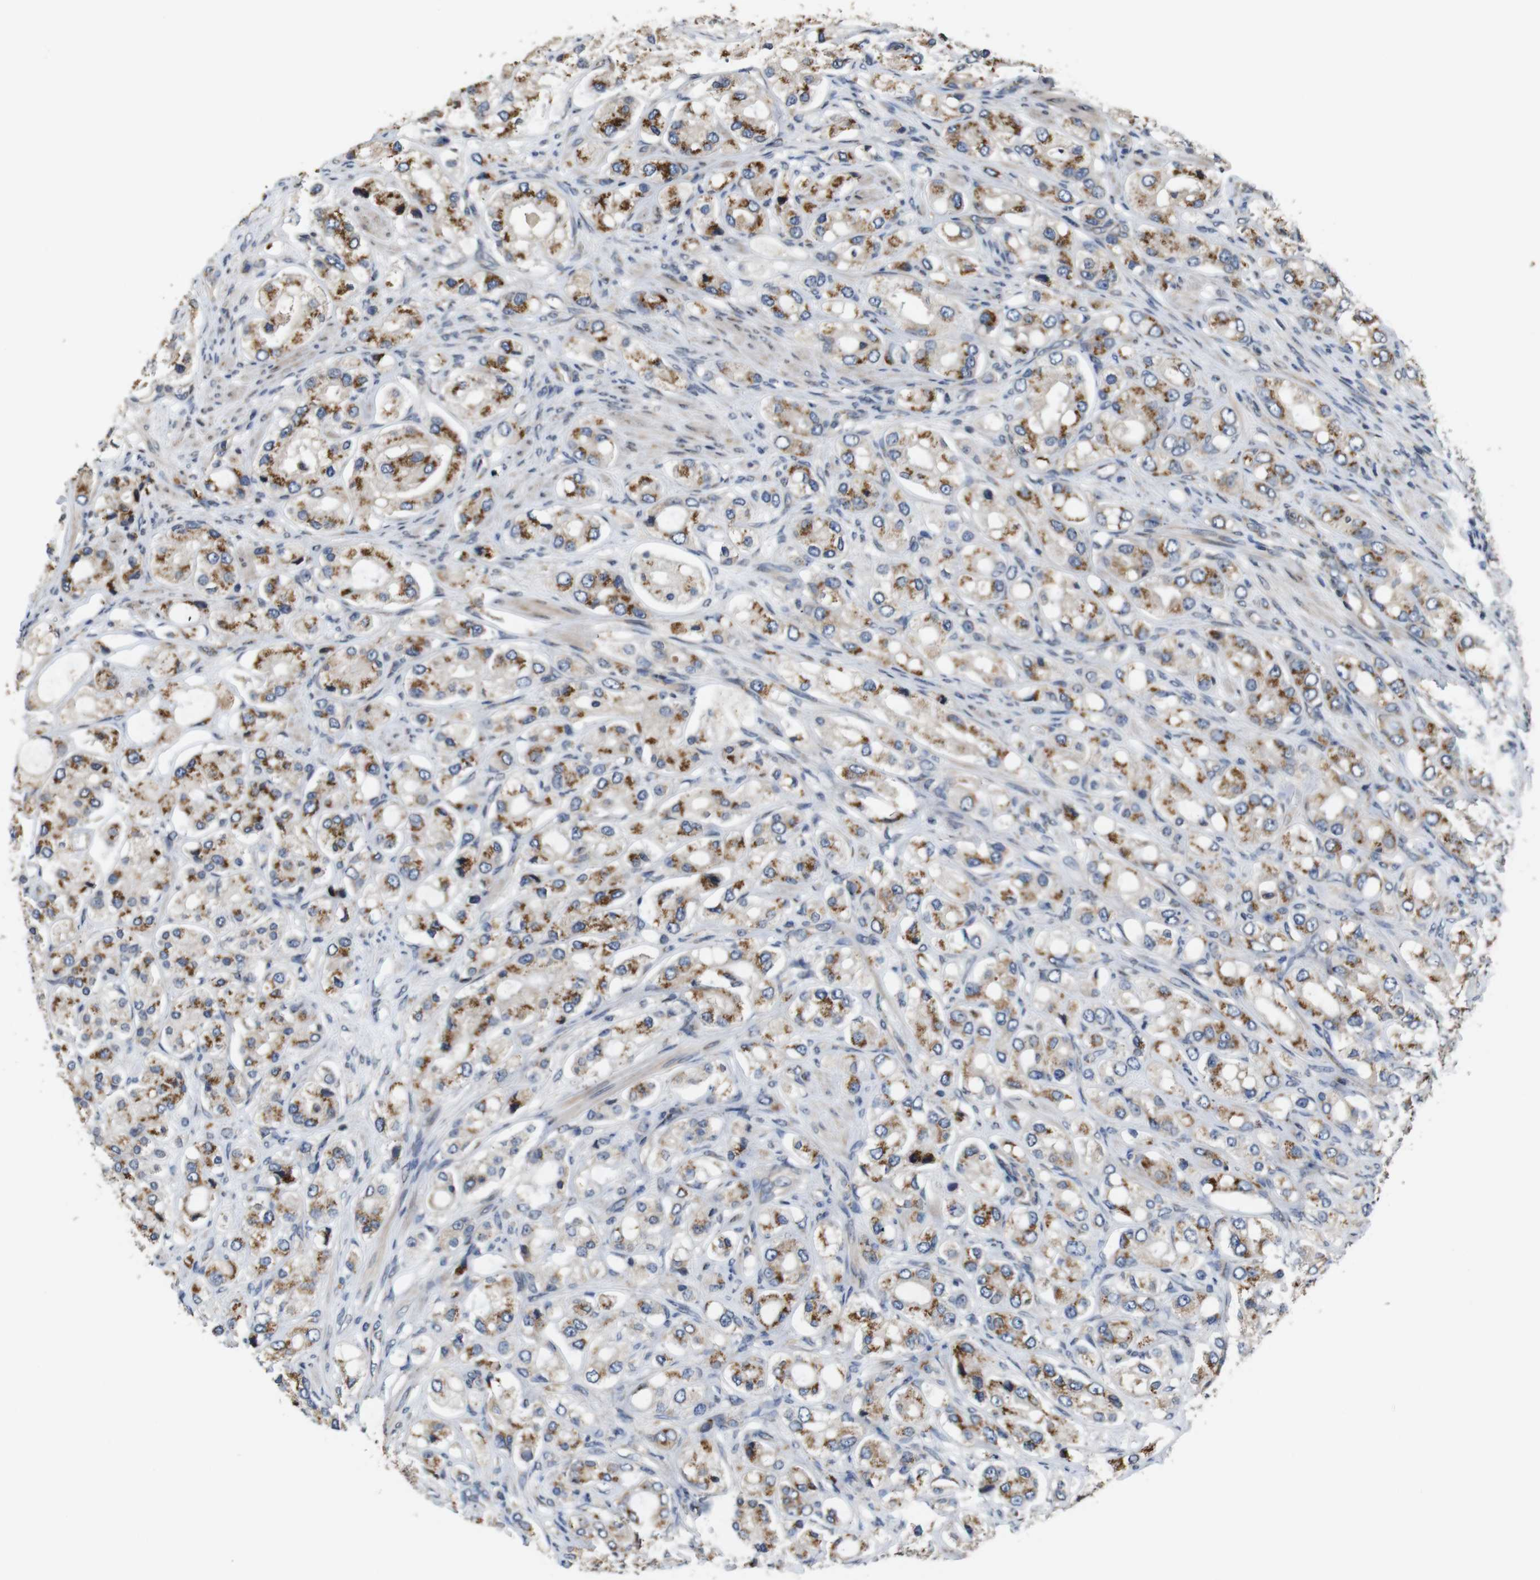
{"staining": {"intensity": "moderate", "quantity": ">75%", "location": "cytoplasmic/membranous"}, "tissue": "prostate cancer", "cell_type": "Tumor cells", "image_type": "cancer", "snomed": [{"axis": "morphology", "description": "Adenocarcinoma, High grade"}, {"axis": "topography", "description": "Prostate"}], "caption": "Prostate cancer tissue exhibits moderate cytoplasmic/membranous expression in about >75% of tumor cells Nuclei are stained in blue.", "gene": "EFCAB14", "patient": {"sex": "male", "age": 65}}